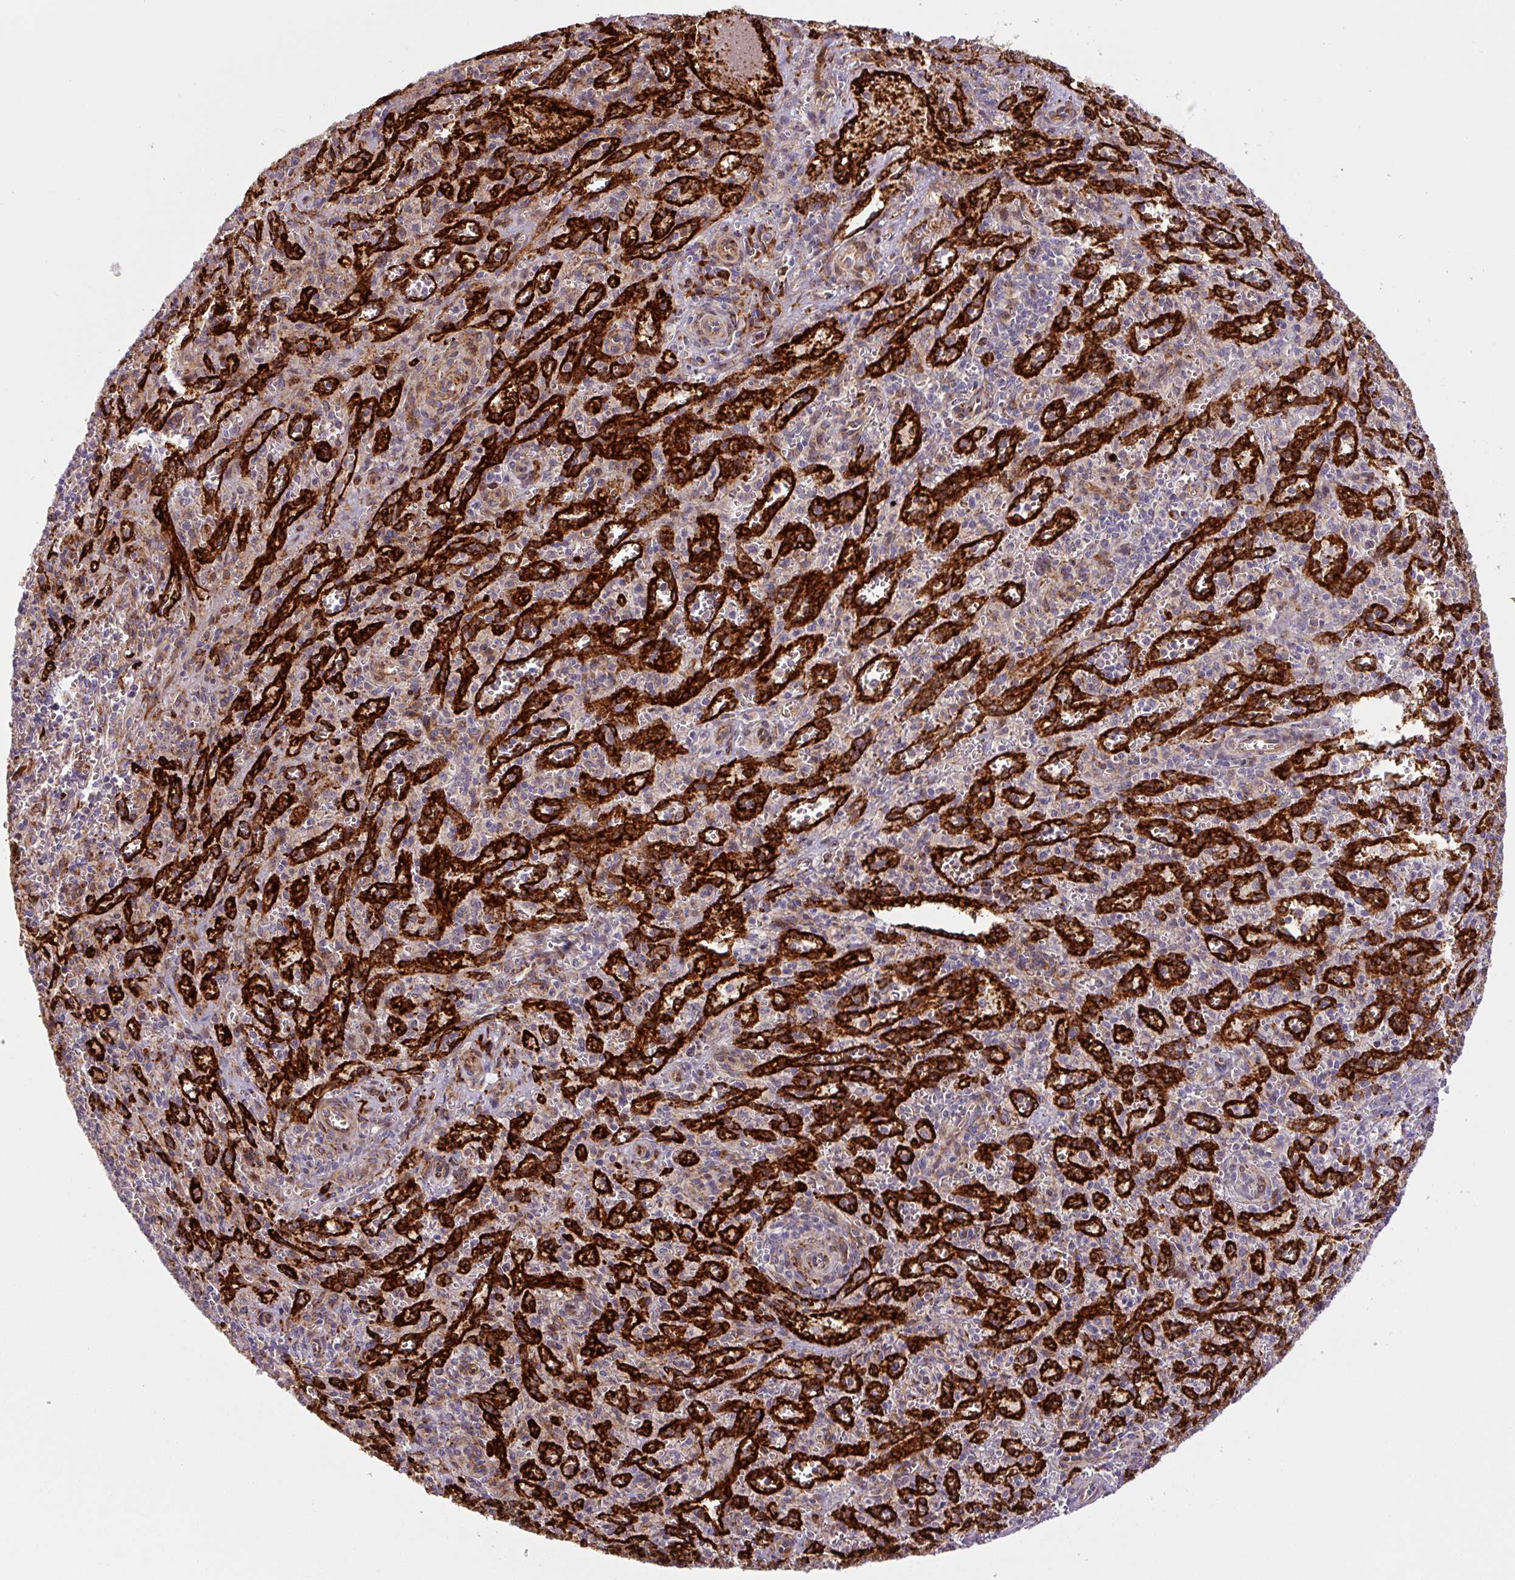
{"staining": {"intensity": "negative", "quantity": "none", "location": "none"}, "tissue": "spleen", "cell_type": "Cells in red pulp", "image_type": "normal", "snomed": [{"axis": "morphology", "description": "Normal tissue, NOS"}, {"axis": "topography", "description": "Spleen"}], "caption": "Immunohistochemistry (IHC) histopathology image of unremarkable spleen: human spleen stained with DAB exhibits no significant protein positivity in cells in red pulp.", "gene": "DISP3", "patient": {"sex": "female", "age": 26}}